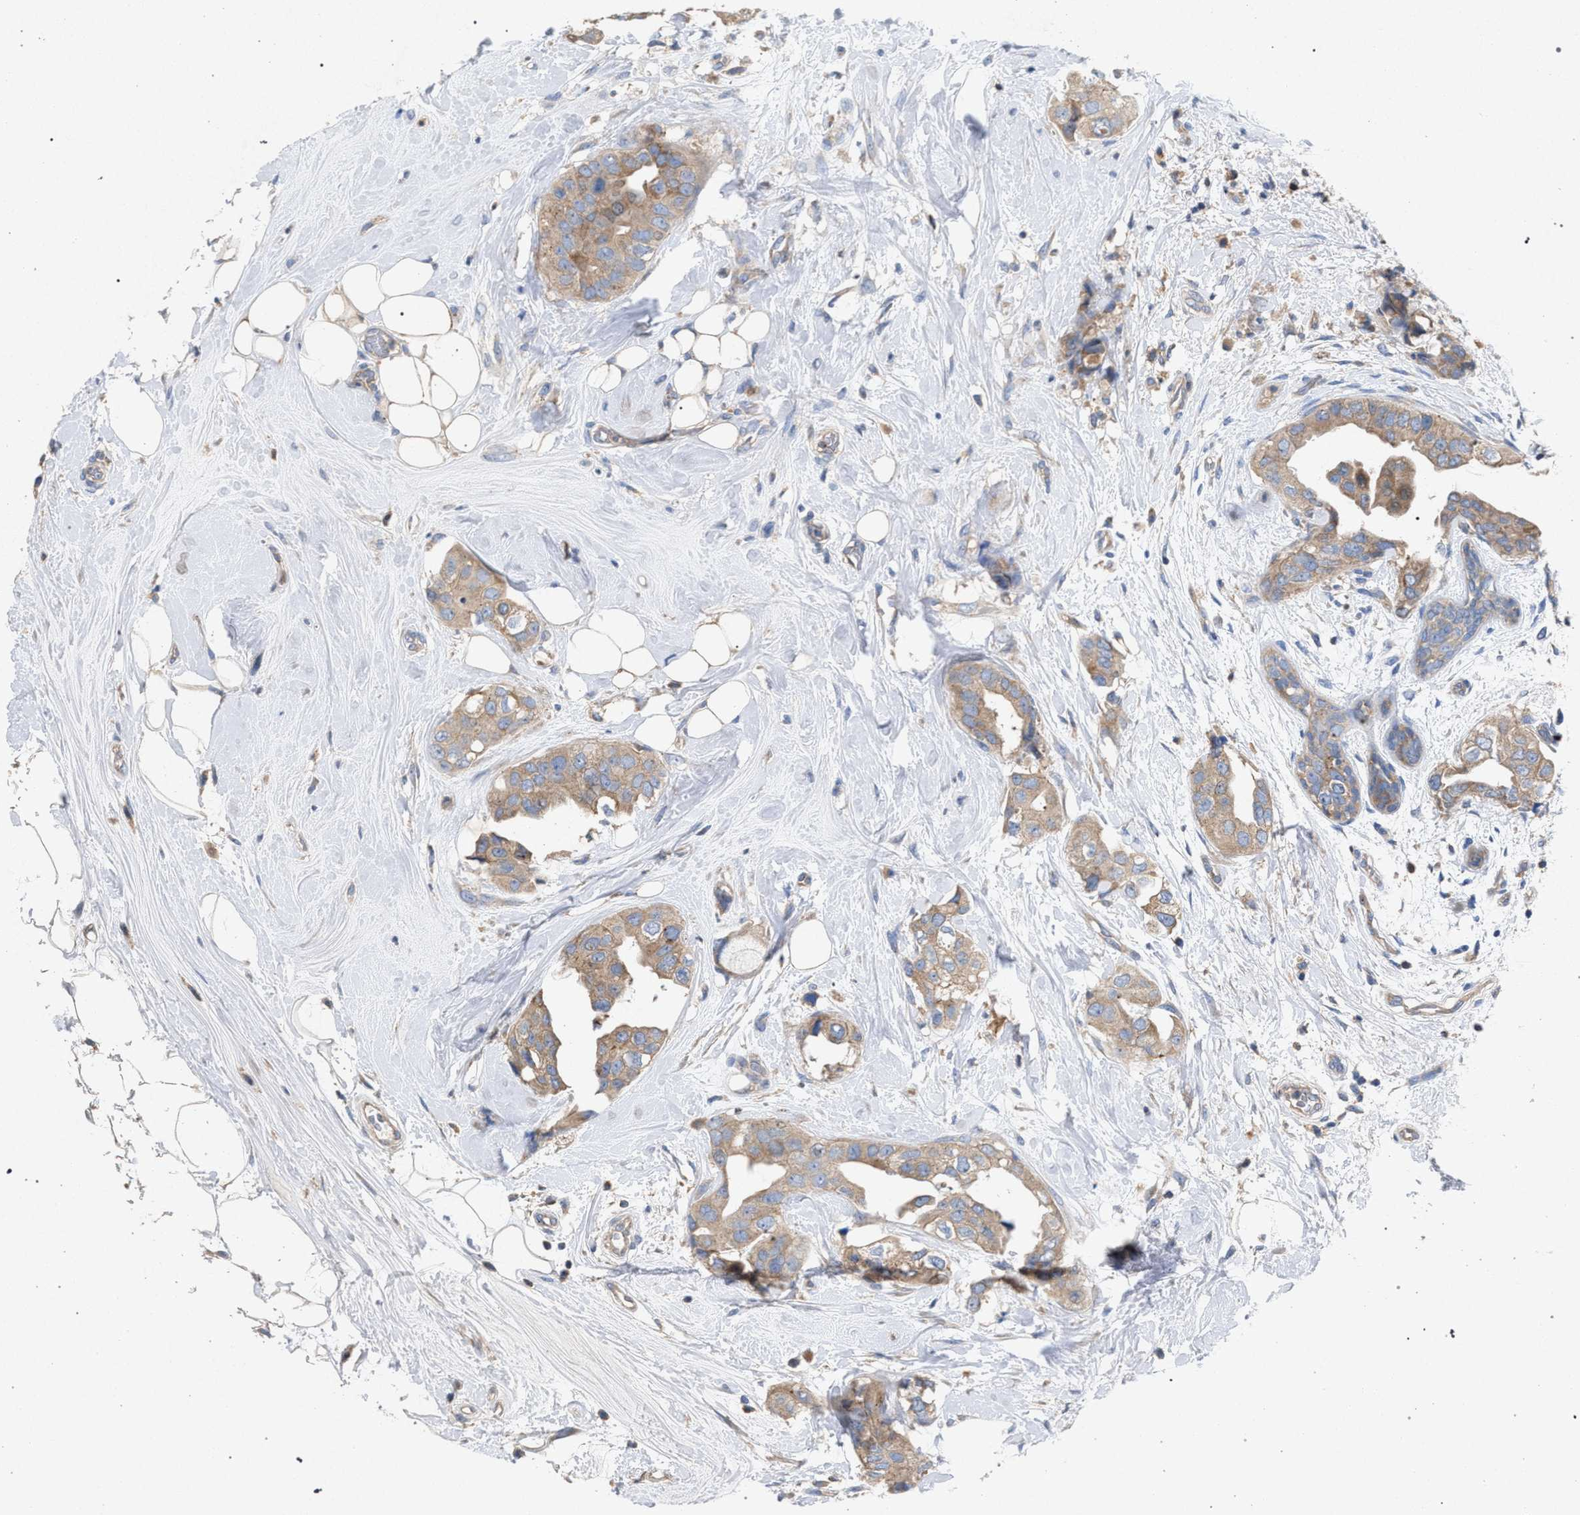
{"staining": {"intensity": "weak", "quantity": ">75%", "location": "cytoplasmic/membranous"}, "tissue": "breast cancer", "cell_type": "Tumor cells", "image_type": "cancer", "snomed": [{"axis": "morphology", "description": "Duct carcinoma"}, {"axis": "topography", "description": "Breast"}], "caption": "Immunohistochemistry staining of breast infiltrating ductal carcinoma, which reveals low levels of weak cytoplasmic/membranous expression in about >75% of tumor cells indicating weak cytoplasmic/membranous protein positivity. The staining was performed using DAB (brown) for protein detection and nuclei were counterstained in hematoxylin (blue).", "gene": "VPS13A", "patient": {"sex": "female", "age": 40}}